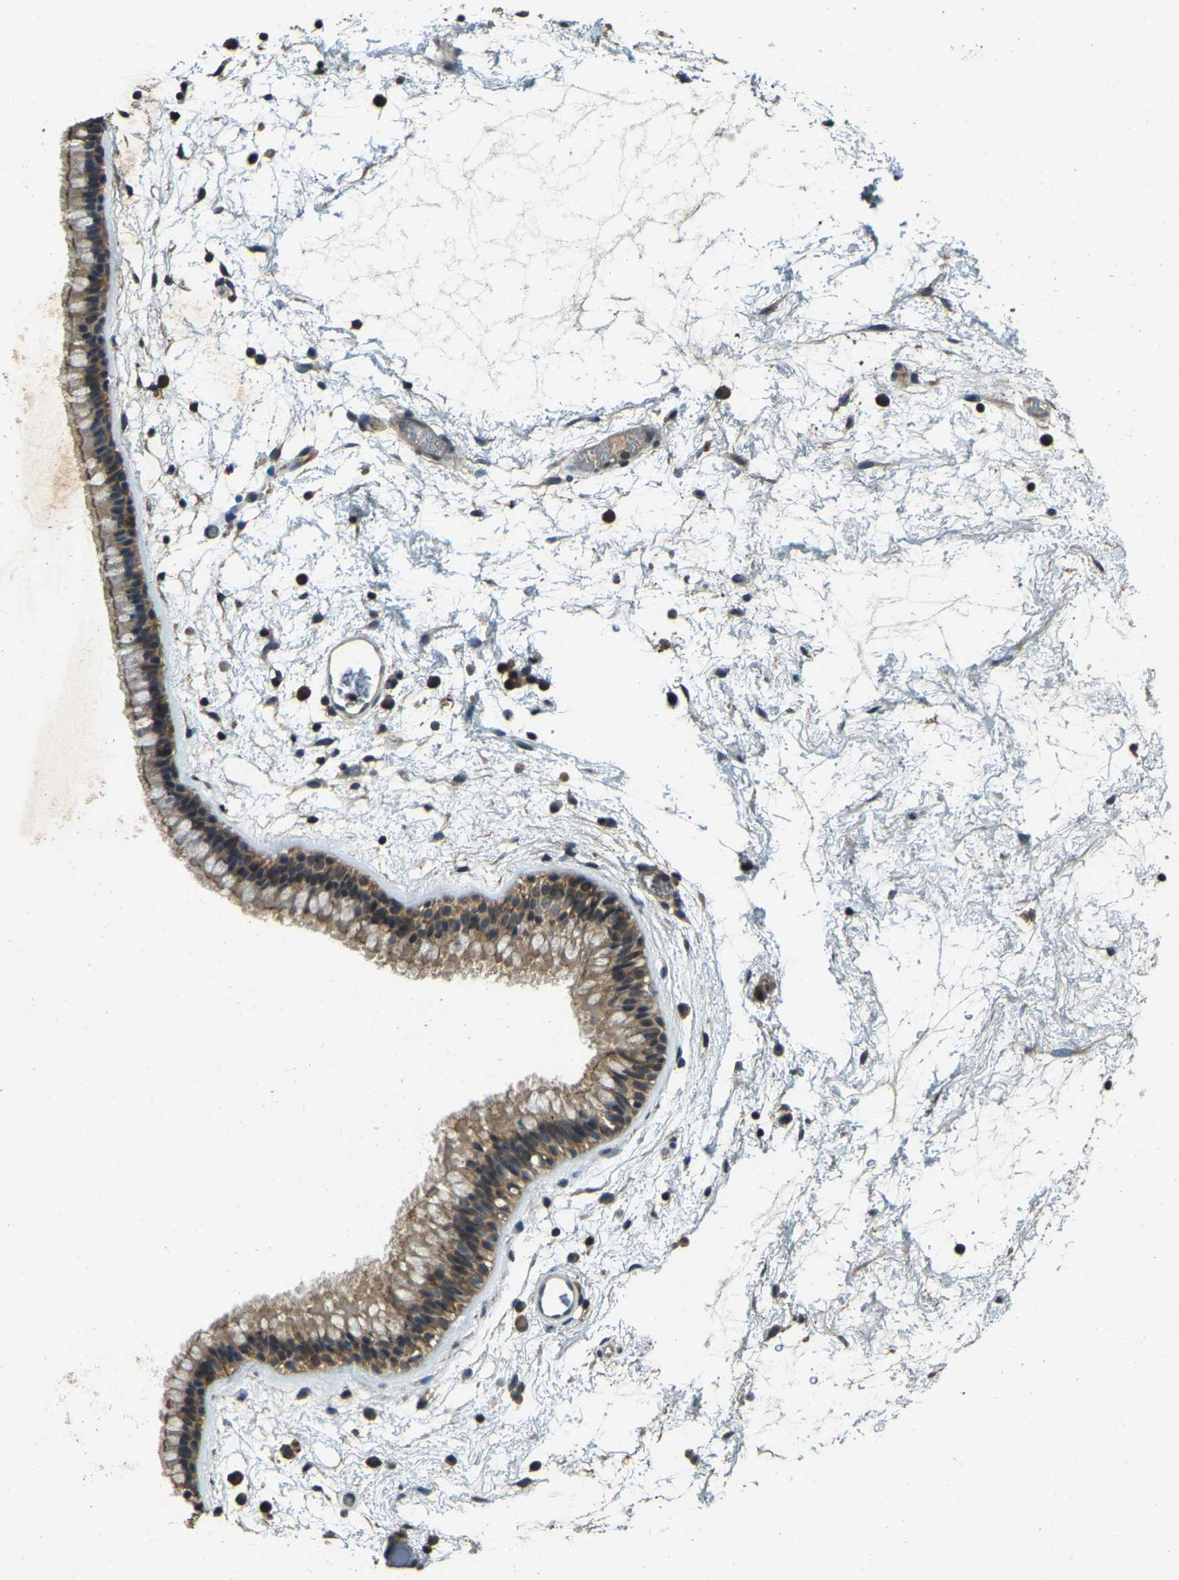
{"staining": {"intensity": "moderate", "quantity": ">75%", "location": "cytoplasmic/membranous"}, "tissue": "nasopharynx", "cell_type": "Respiratory epithelial cells", "image_type": "normal", "snomed": [{"axis": "morphology", "description": "Normal tissue, NOS"}, {"axis": "morphology", "description": "Inflammation, NOS"}, {"axis": "topography", "description": "Nasopharynx"}], "caption": "Benign nasopharynx shows moderate cytoplasmic/membranous staining in approximately >75% of respiratory epithelial cells.", "gene": "ATP8B1", "patient": {"sex": "male", "age": 48}}